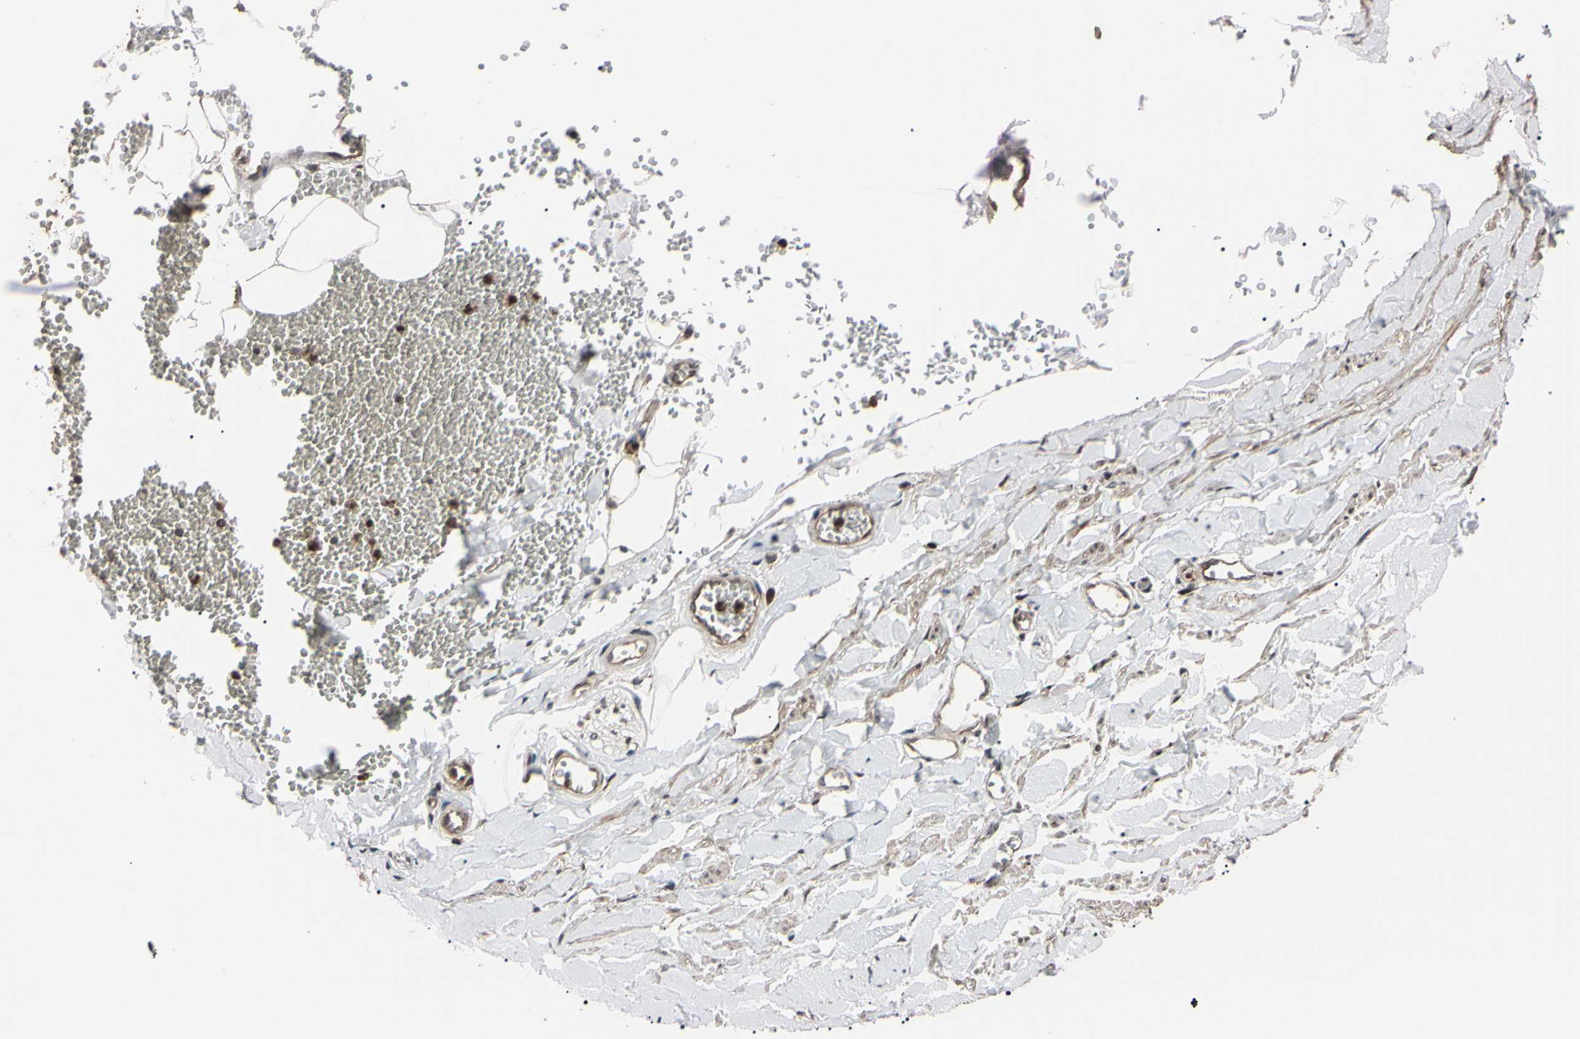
{"staining": {"intensity": "moderate", "quantity": ">75%", "location": "cytoplasmic/membranous"}, "tissue": "adipose tissue", "cell_type": "Adipocytes", "image_type": "normal", "snomed": [{"axis": "morphology", "description": "Normal tissue, NOS"}, {"axis": "topography", "description": "Adipose tissue"}, {"axis": "topography", "description": "Peripheral nerve tissue"}], "caption": "Adipocytes display medium levels of moderate cytoplasmic/membranous positivity in about >75% of cells in unremarkable adipose tissue. Nuclei are stained in blue.", "gene": "TNFRSF1A", "patient": {"sex": "male", "age": 52}}